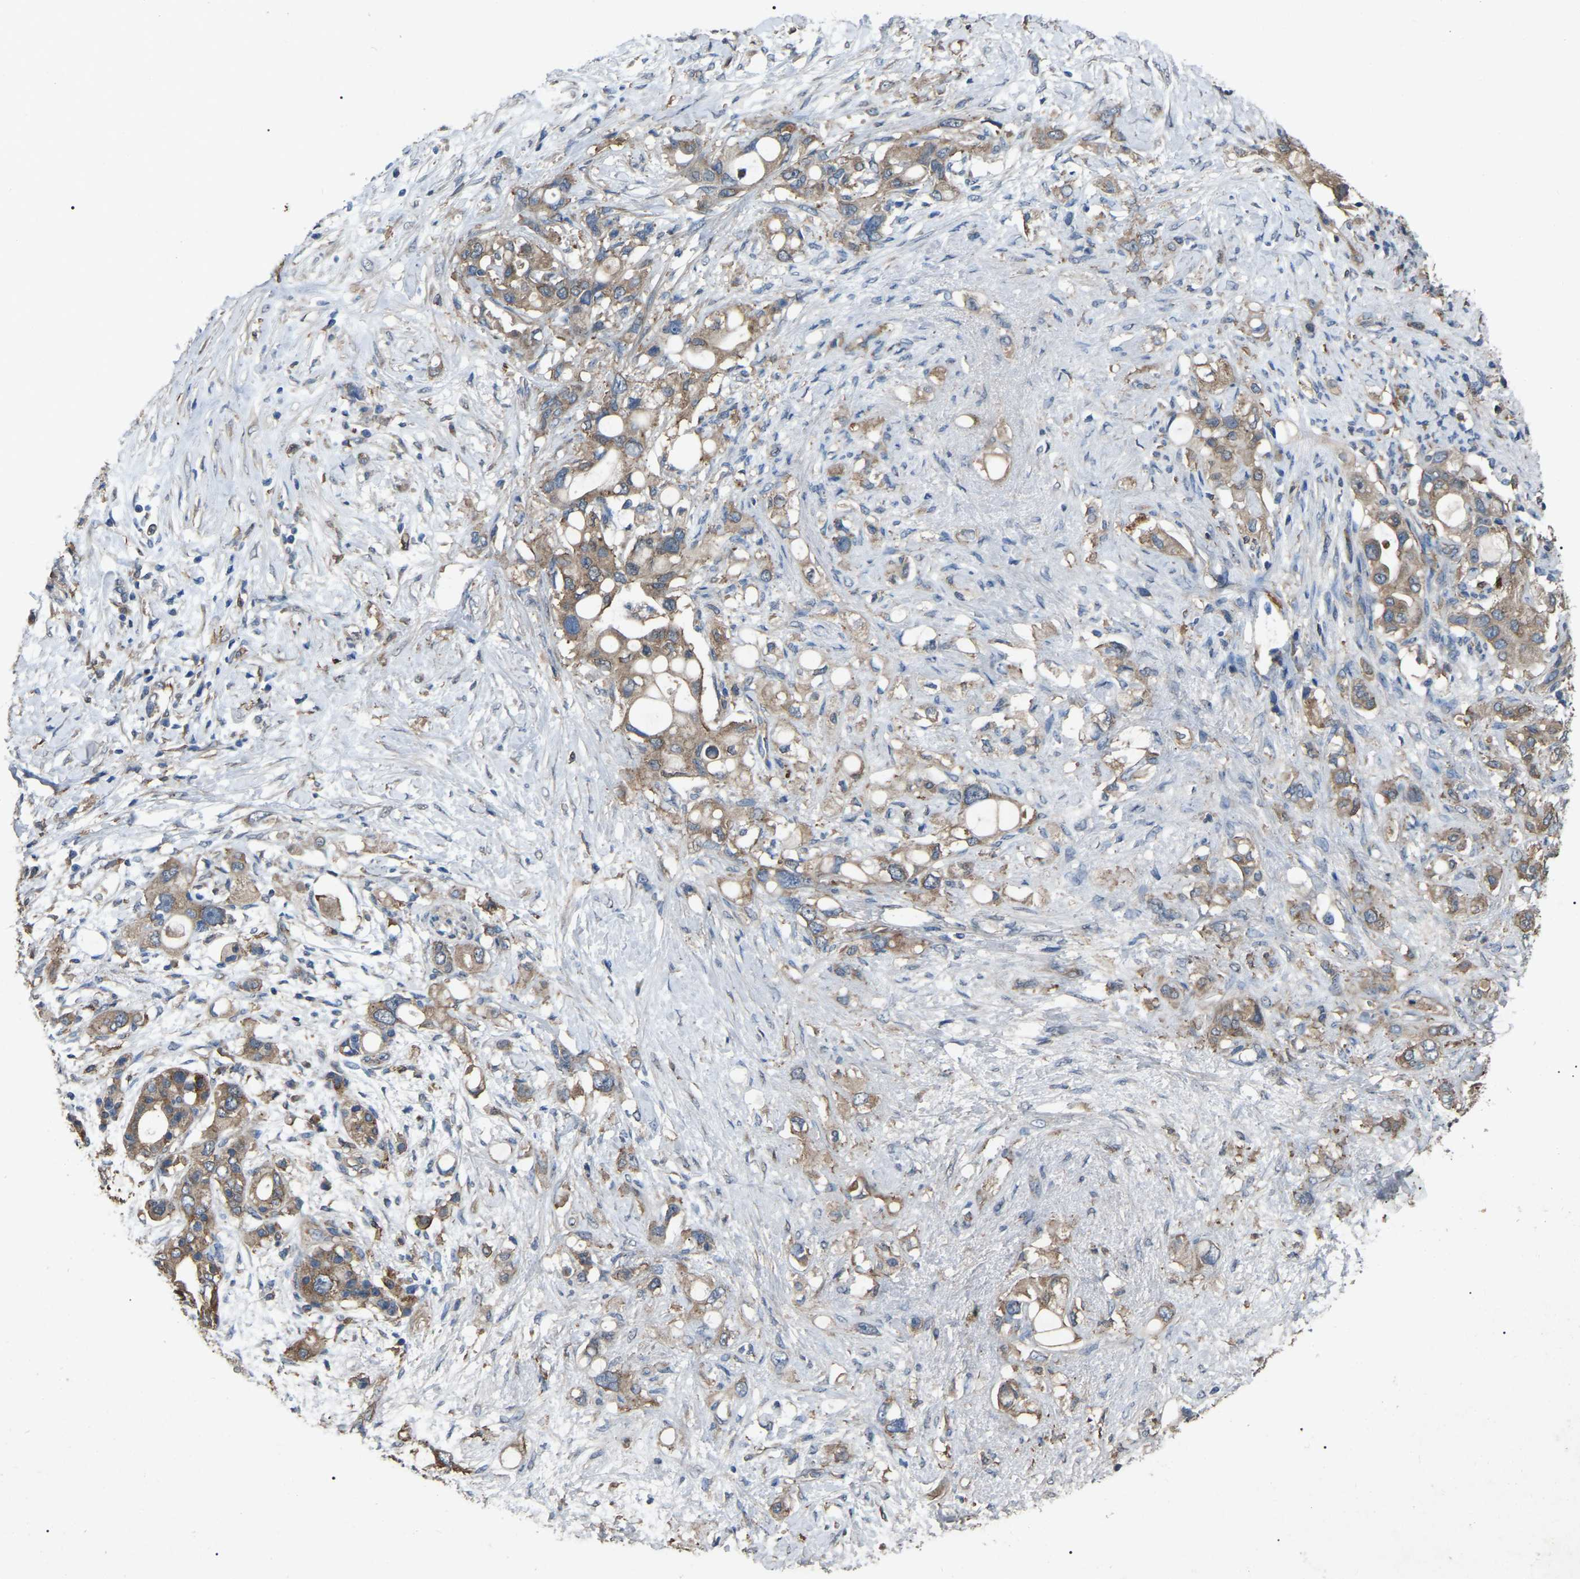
{"staining": {"intensity": "moderate", "quantity": ">75%", "location": "cytoplasmic/membranous"}, "tissue": "pancreatic cancer", "cell_type": "Tumor cells", "image_type": "cancer", "snomed": [{"axis": "morphology", "description": "Adenocarcinoma, NOS"}, {"axis": "topography", "description": "Pancreas"}], "caption": "Human adenocarcinoma (pancreatic) stained with a brown dye reveals moderate cytoplasmic/membranous positive positivity in approximately >75% of tumor cells.", "gene": "AIMP1", "patient": {"sex": "female", "age": 56}}